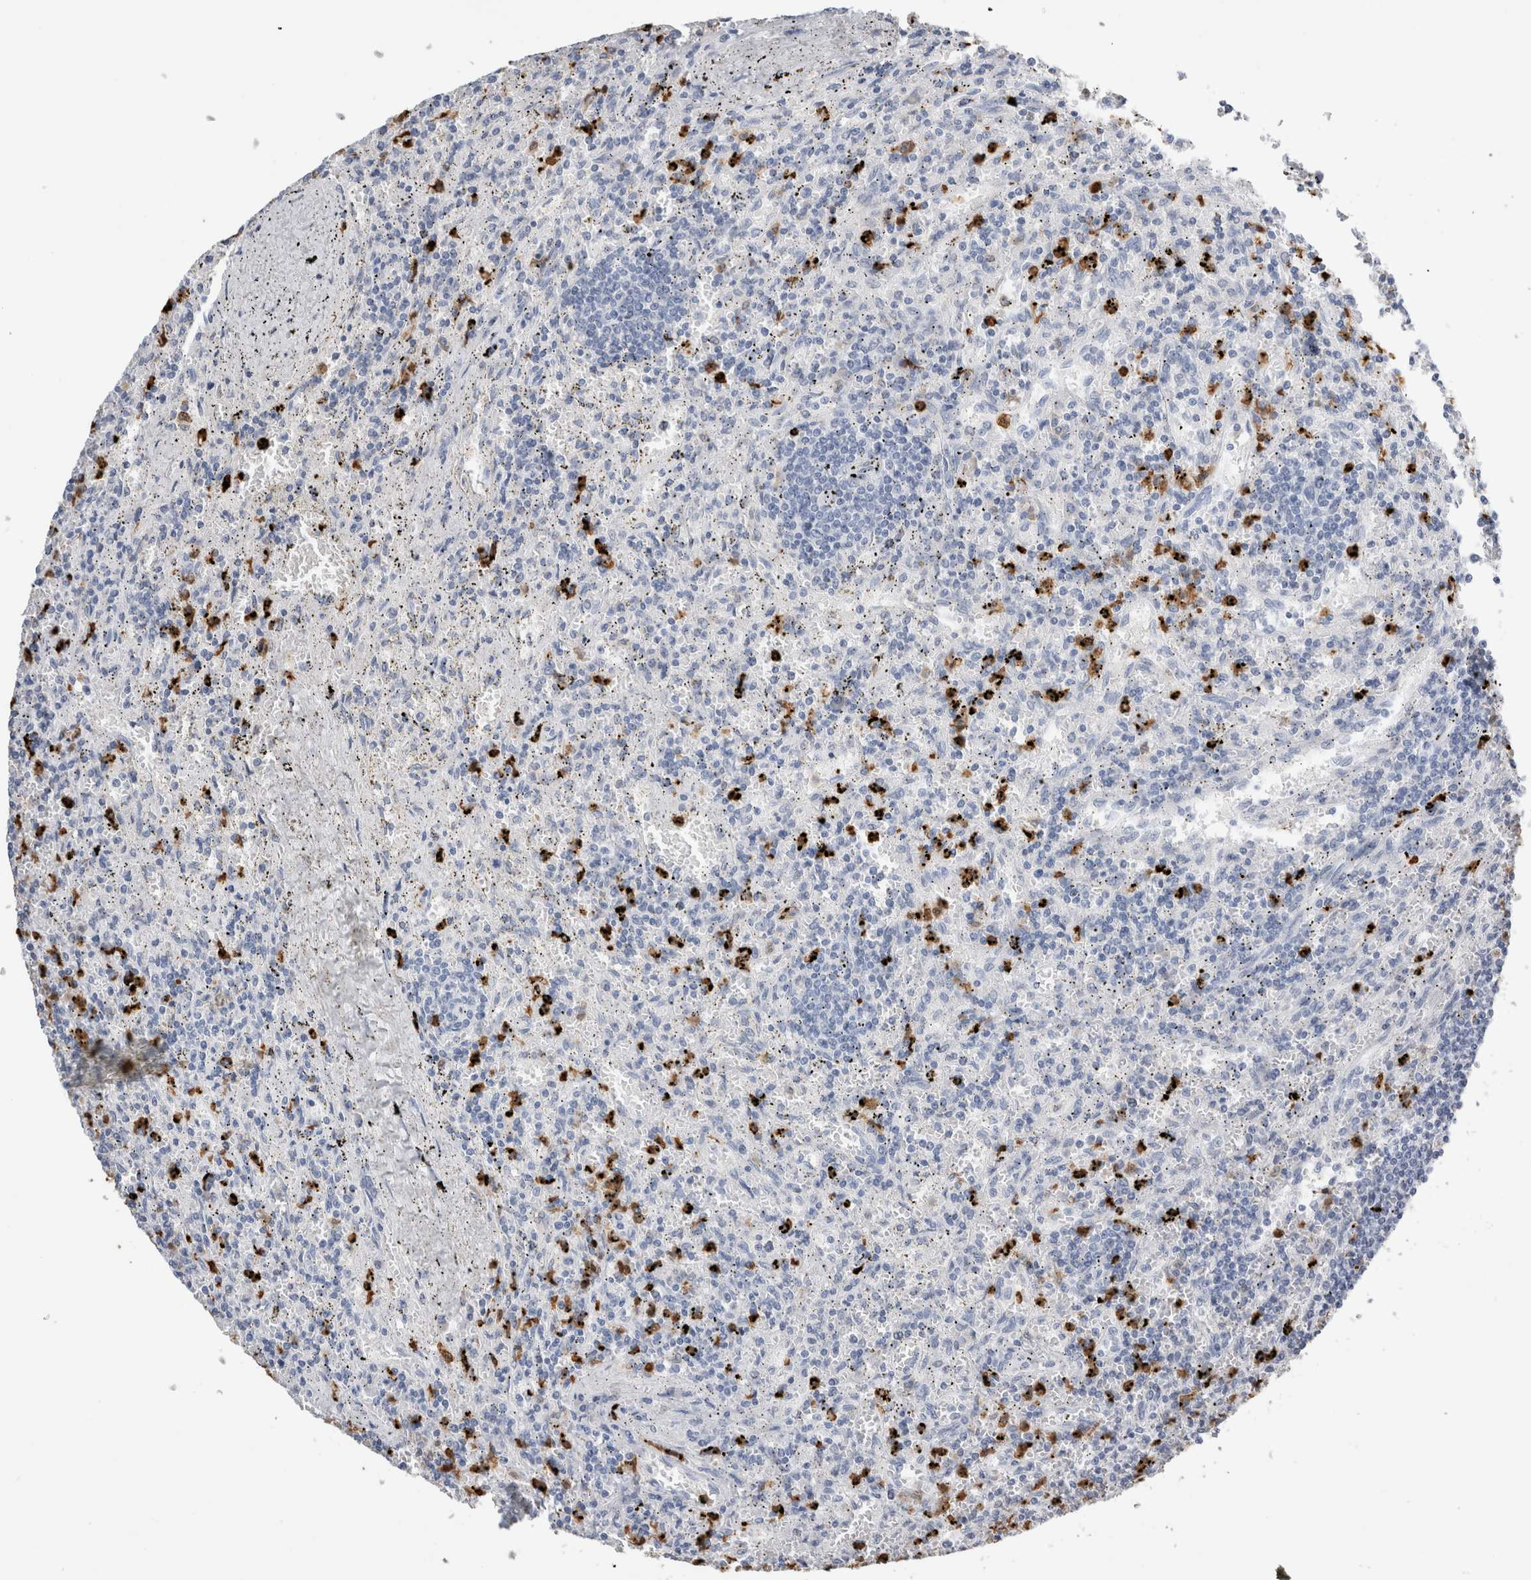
{"staining": {"intensity": "negative", "quantity": "none", "location": "none"}, "tissue": "lymphoma", "cell_type": "Tumor cells", "image_type": "cancer", "snomed": [{"axis": "morphology", "description": "Malignant lymphoma, non-Hodgkin's type, Low grade"}, {"axis": "topography", "description": "Spleen"}], "caption": "Lymphoma was stained to show a protein in brown. There is no significant staining in tumor cells.", "gene": "S100A12", "patient": {"sex": "male", "age": 76}}